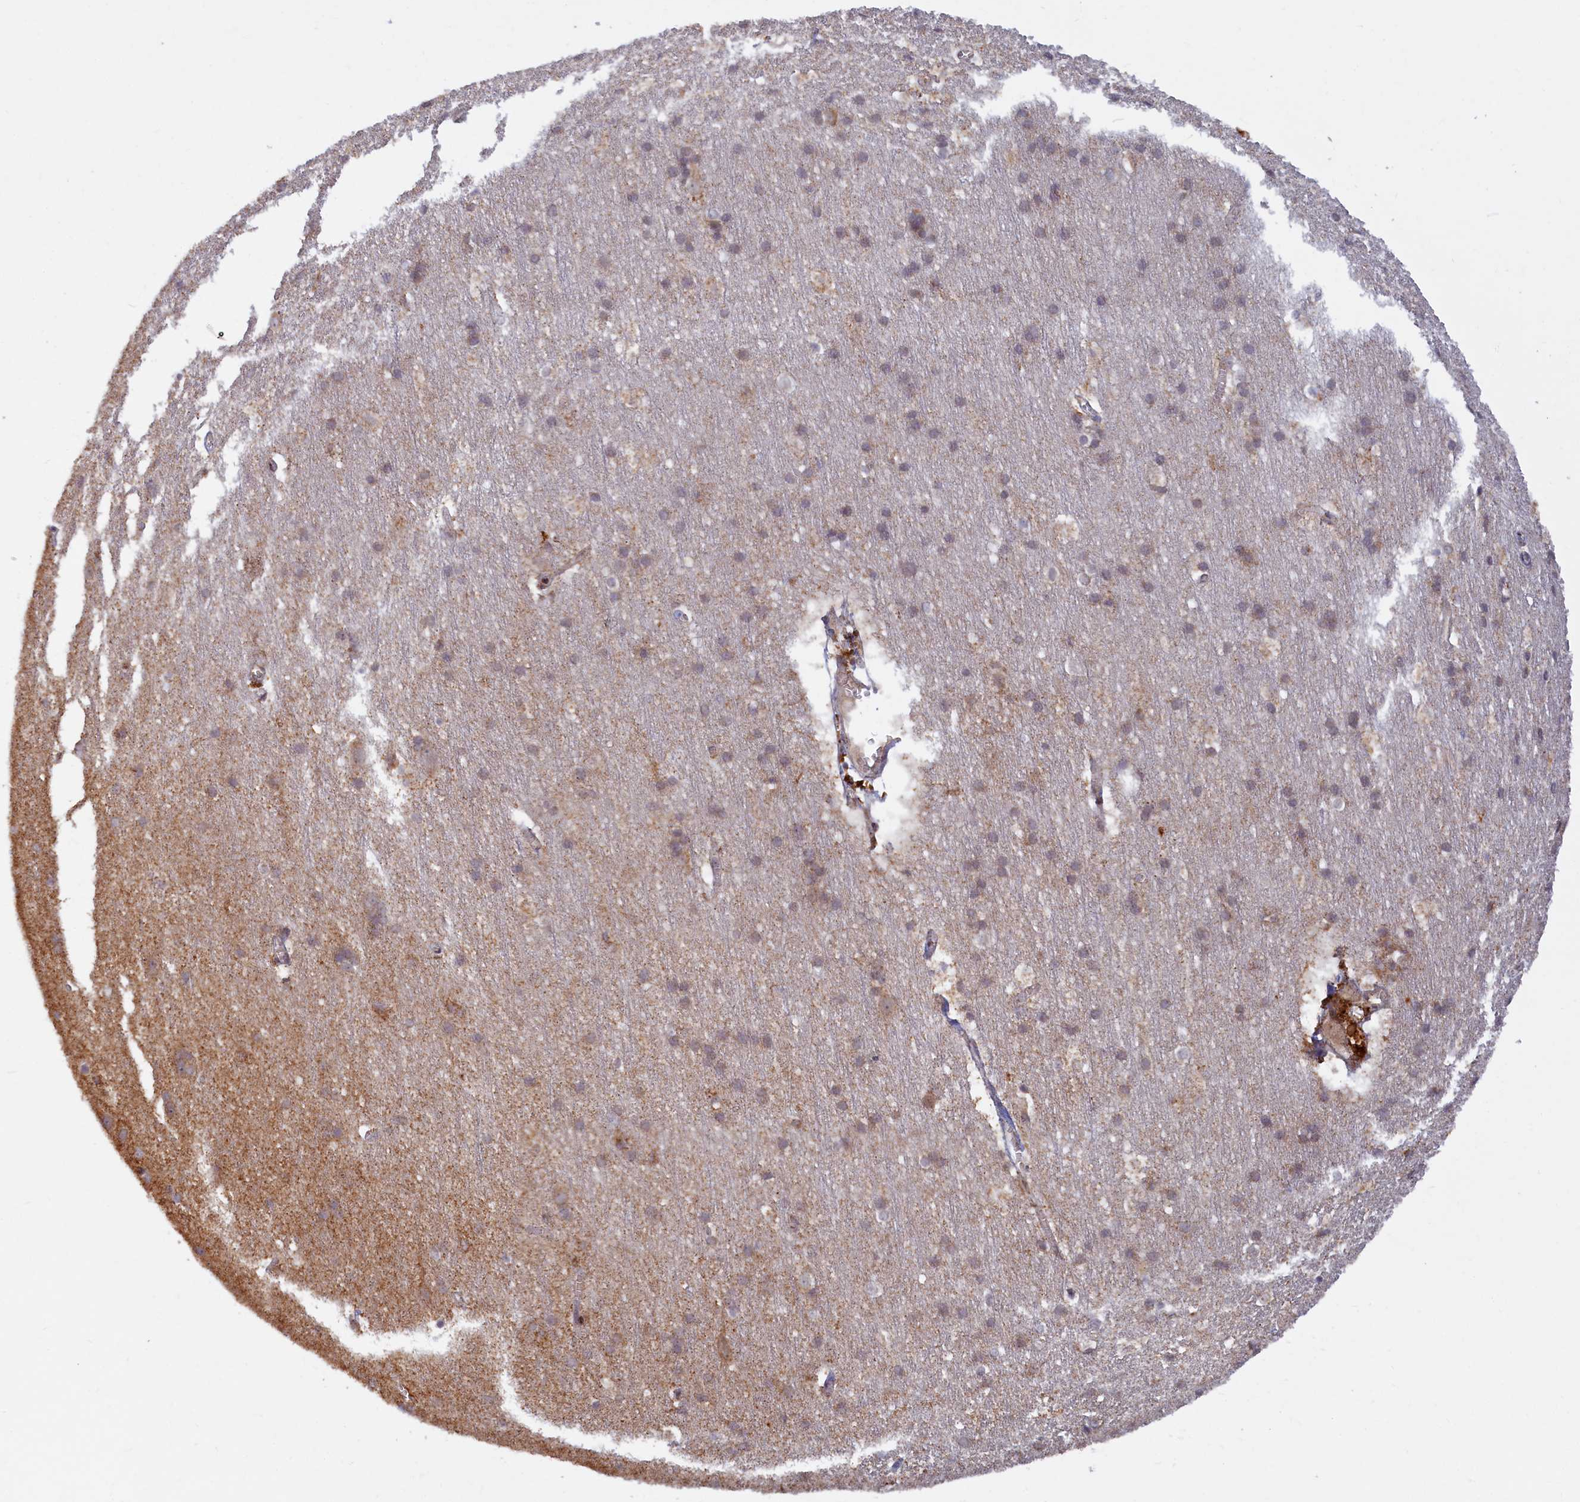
{"staining": {"intensity": "negative", "quantity": "none", "location": "none"}, "tissue": "cerebral cortex", "cell_type": "Endothelial cells", "image_type": "normal", "snomed": [{"axis": "morphology", "description": "Normal tissue, NOS"}, {"axis": "topography", "description": "Cerebral cortex"}], "caption": "DAB immunohistochemical staining of normal cerebral cortex displays no significant positivity in endothelial cells. (Brightfield microscopy of DAB (3,3'-diaminobenzidine) IHC at high magnification).", "gene": "PLA2G10", "patient": {"sex": "male", "age": 54}}